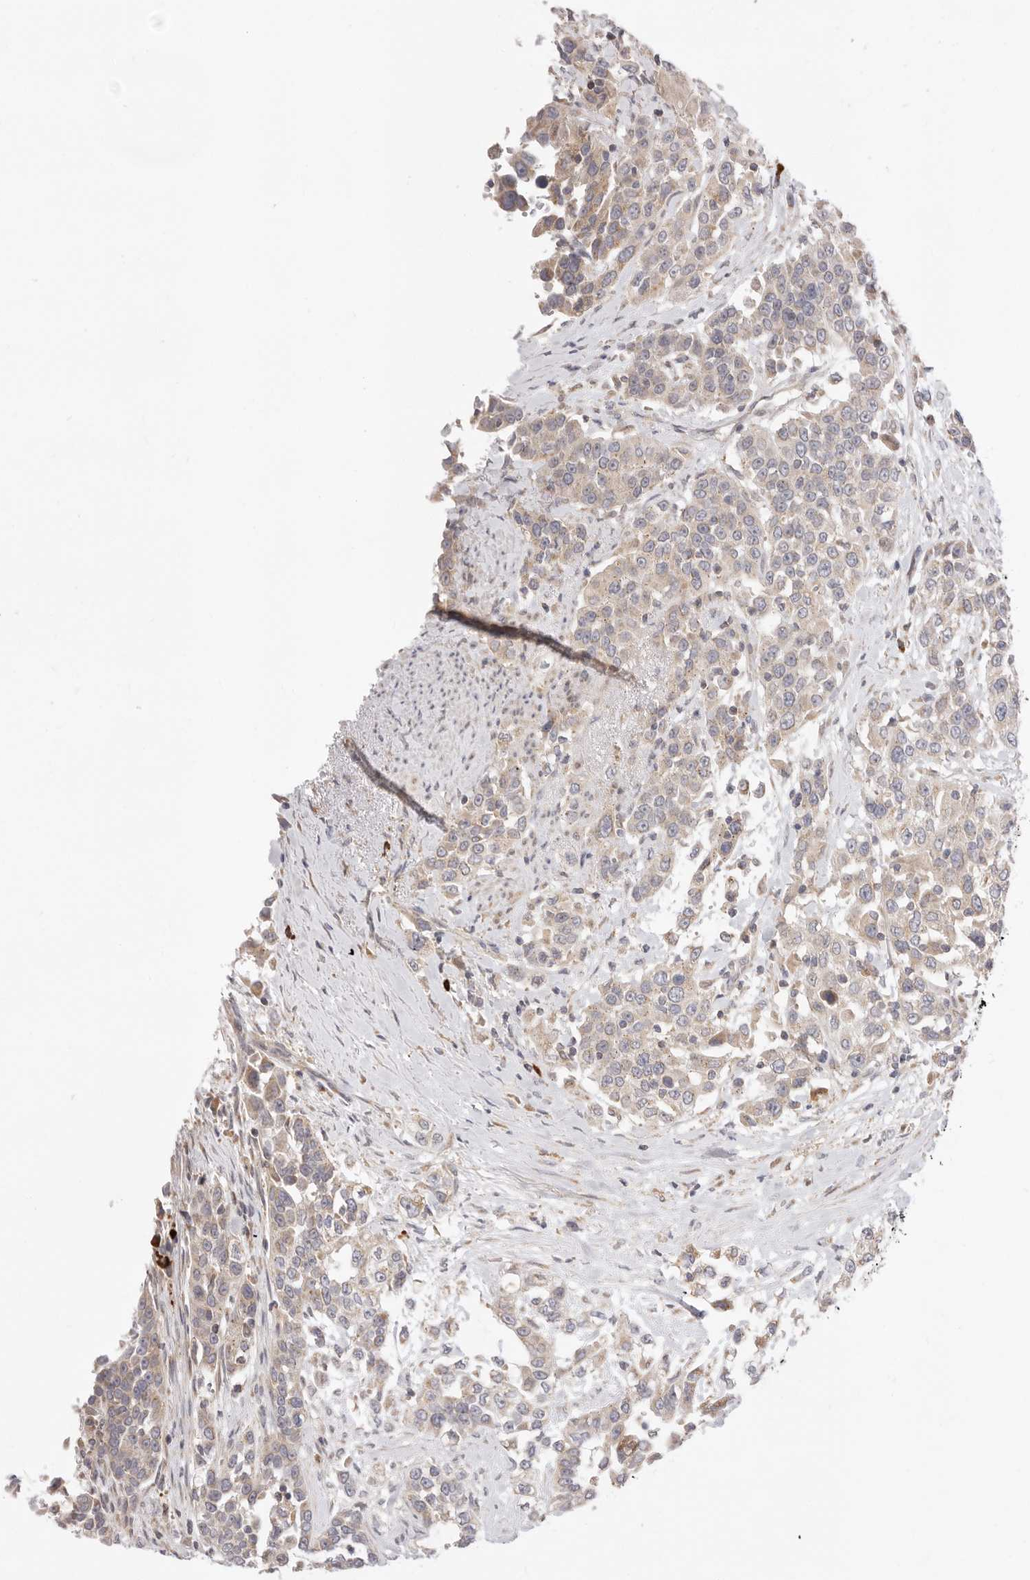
{"staining": {"intensity": "weak", "quantity": "<25%", "location": "cytoplasmic/membranous"}, "tissue": "urothelial cancer", "cell_type": "Tumor cells", "image_type": "cancer", "snomed": [{"axis": "morphology", "description": "Urothelial carcinoma, High grade"}, {"axis": "topography", "description": "Urinary bladder"}], "caption": "There is no significant staining in tumor cells of urothelial carcinoma (high-grade). (DAB (3,3'-diaminobenzidine) IHC with hematoxylin counter stain).", "gene": "USH1C", "patient": {"sex": "female", "age": 80}}